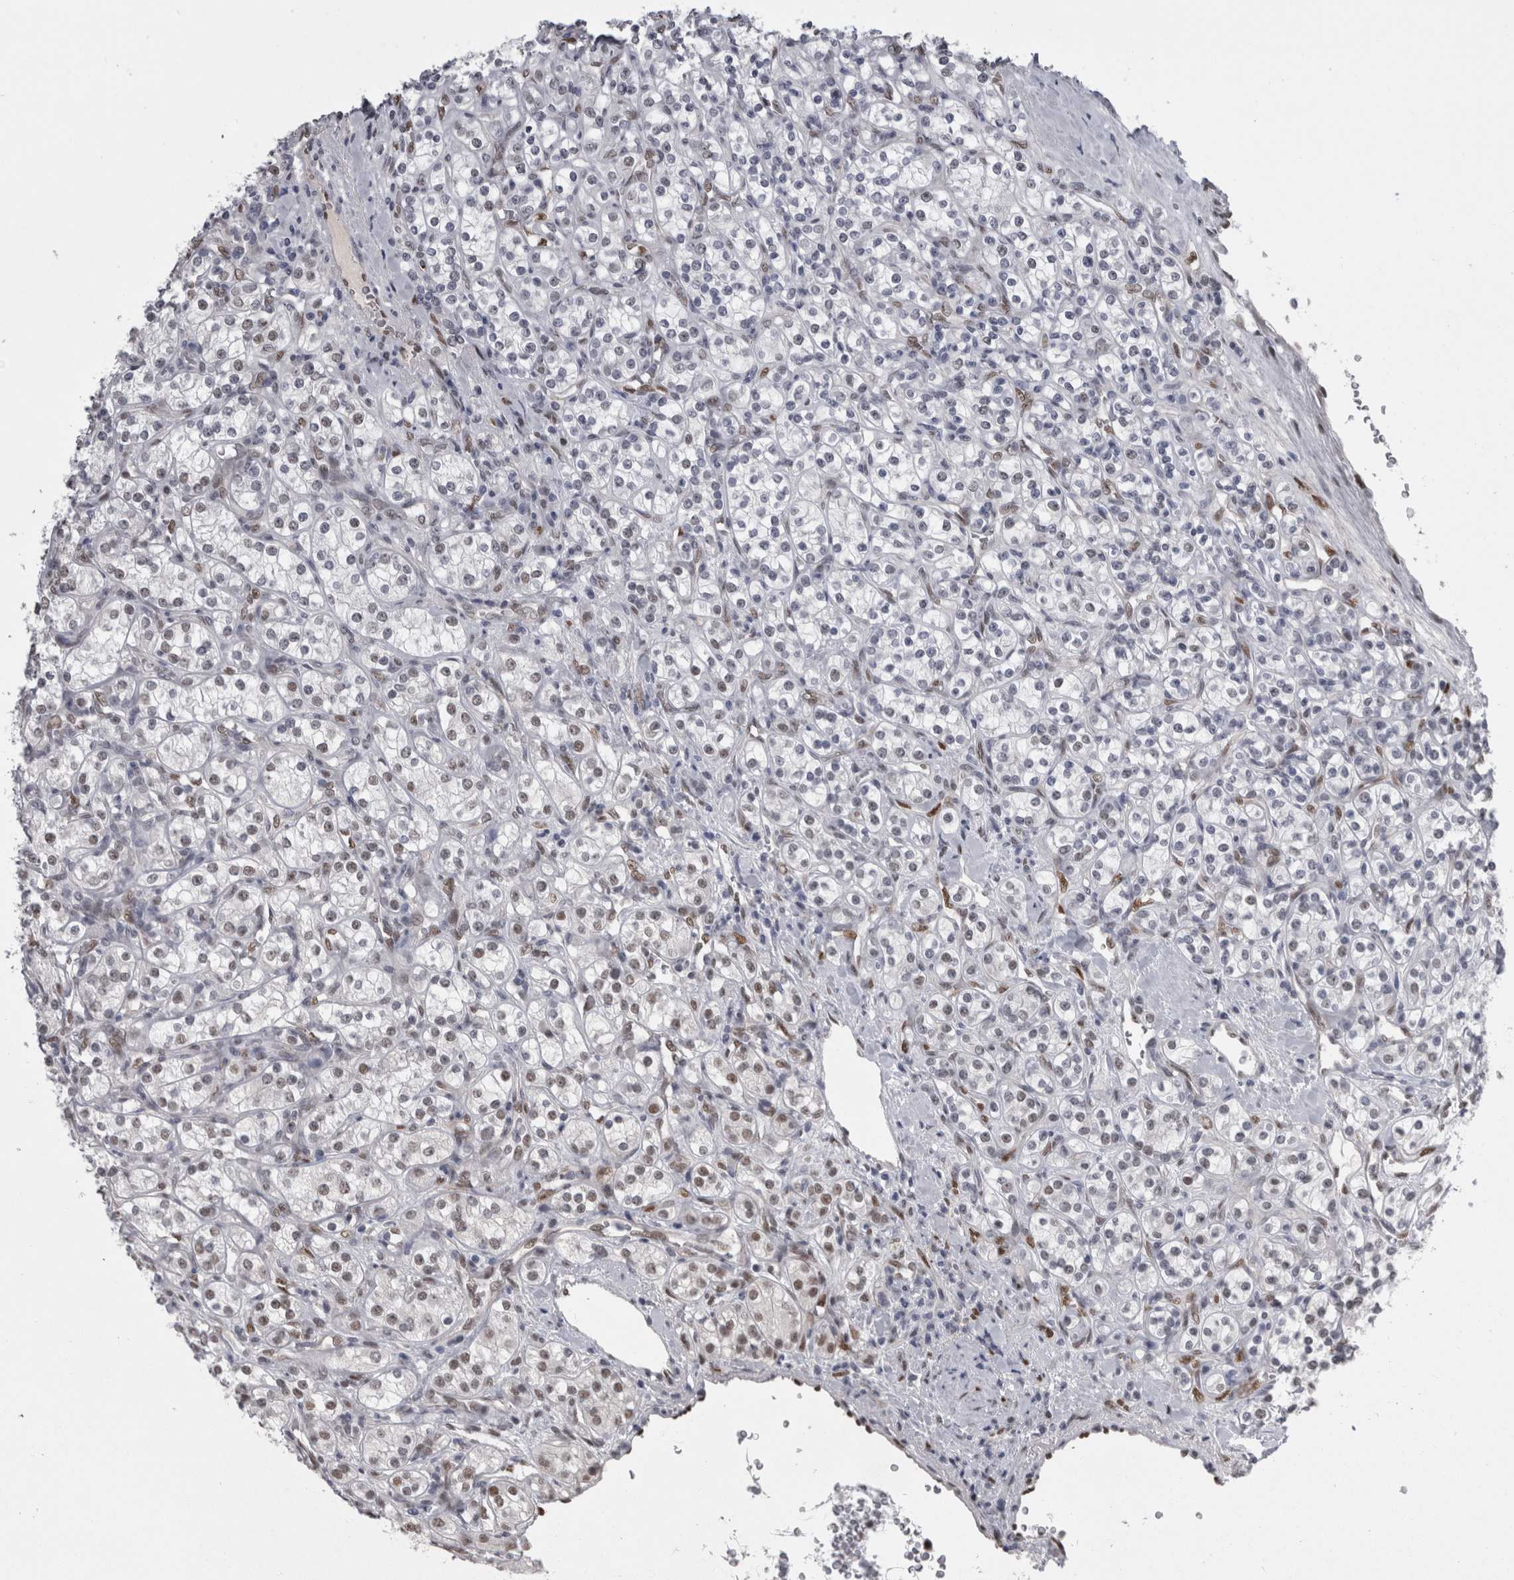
{"staining": {"intensity": "weak", "quantity": "25%-75%", "location": "nuclear"}, "tissue": "renal cancer", "cell_type": "Tumor cells", "image_type": "cancer", "snomed": [{"axis": "morphology", "description": "Adenocarcinoma, NOS"}, {"axis": "topography", "description": "Kidney"}], "caption": "Immunohistochemical staining of human renal cancer (adenocarcinoma) exhibits weak nuclear protein expression in about 25%-75% of tumor cells.", "gene": "C1orf54", "patient": {"sex": "male", "age": 77}}